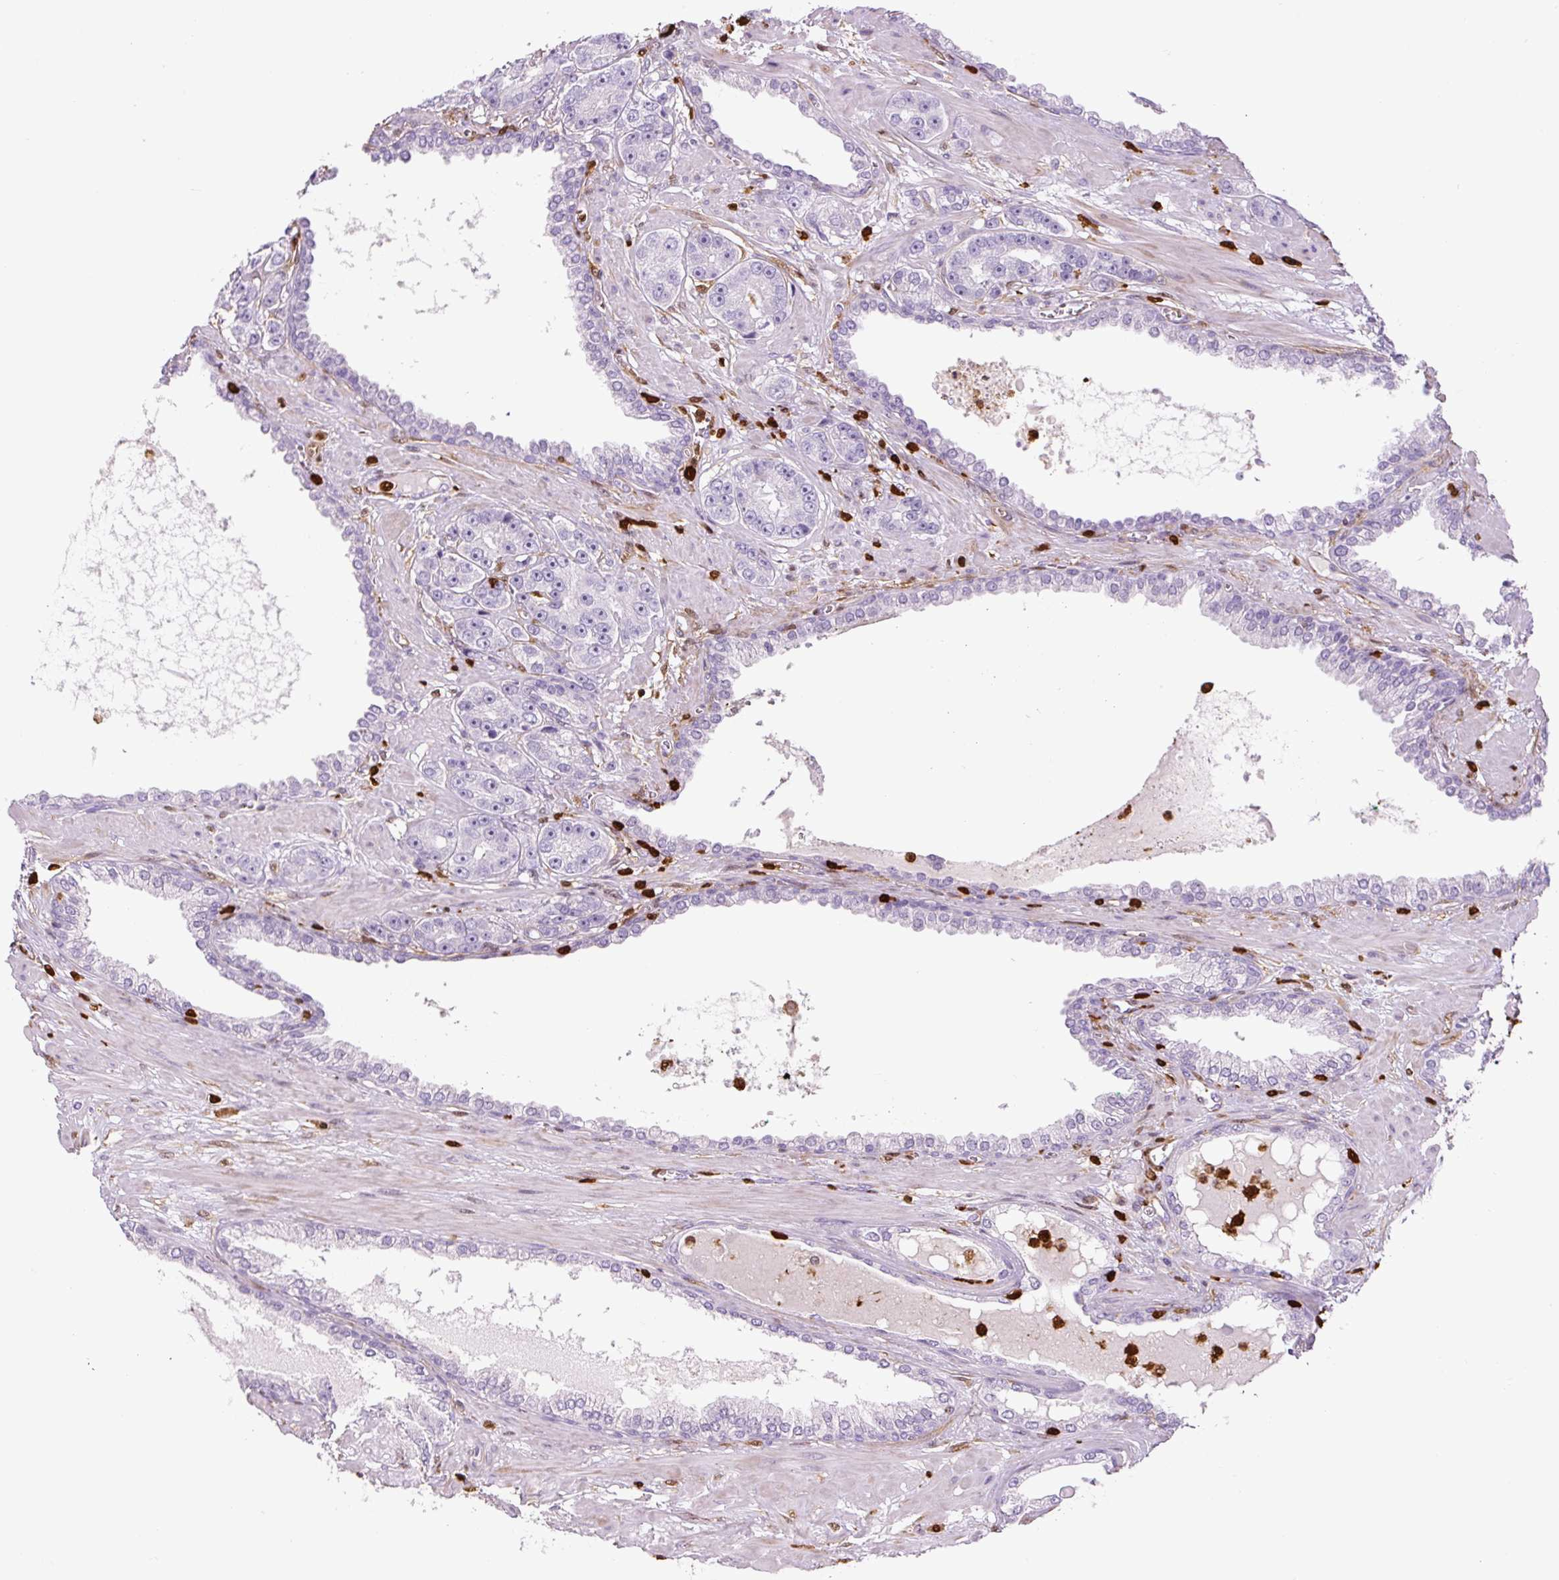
{"staining": {"intensity": "negative", "quantity": "none", "location": "none"}, "tissue": "prostate cancer", "cell_type": "Tumor cells", "image_type": "cancer", "snomed": [{"axis": "morphology", "description": "Adenocarcinoma, High grade"}, {"axis": "topography", "description": "Prostate"}], "caption": "There is no significant expression in tumor cells of prostate cancer. (Brightfield microscopy of DAB (3,3'-diaminobenzidine) IHC at high magnification).", "gene": "S100A4", "patient": {"sex": "male", "age": 71}}